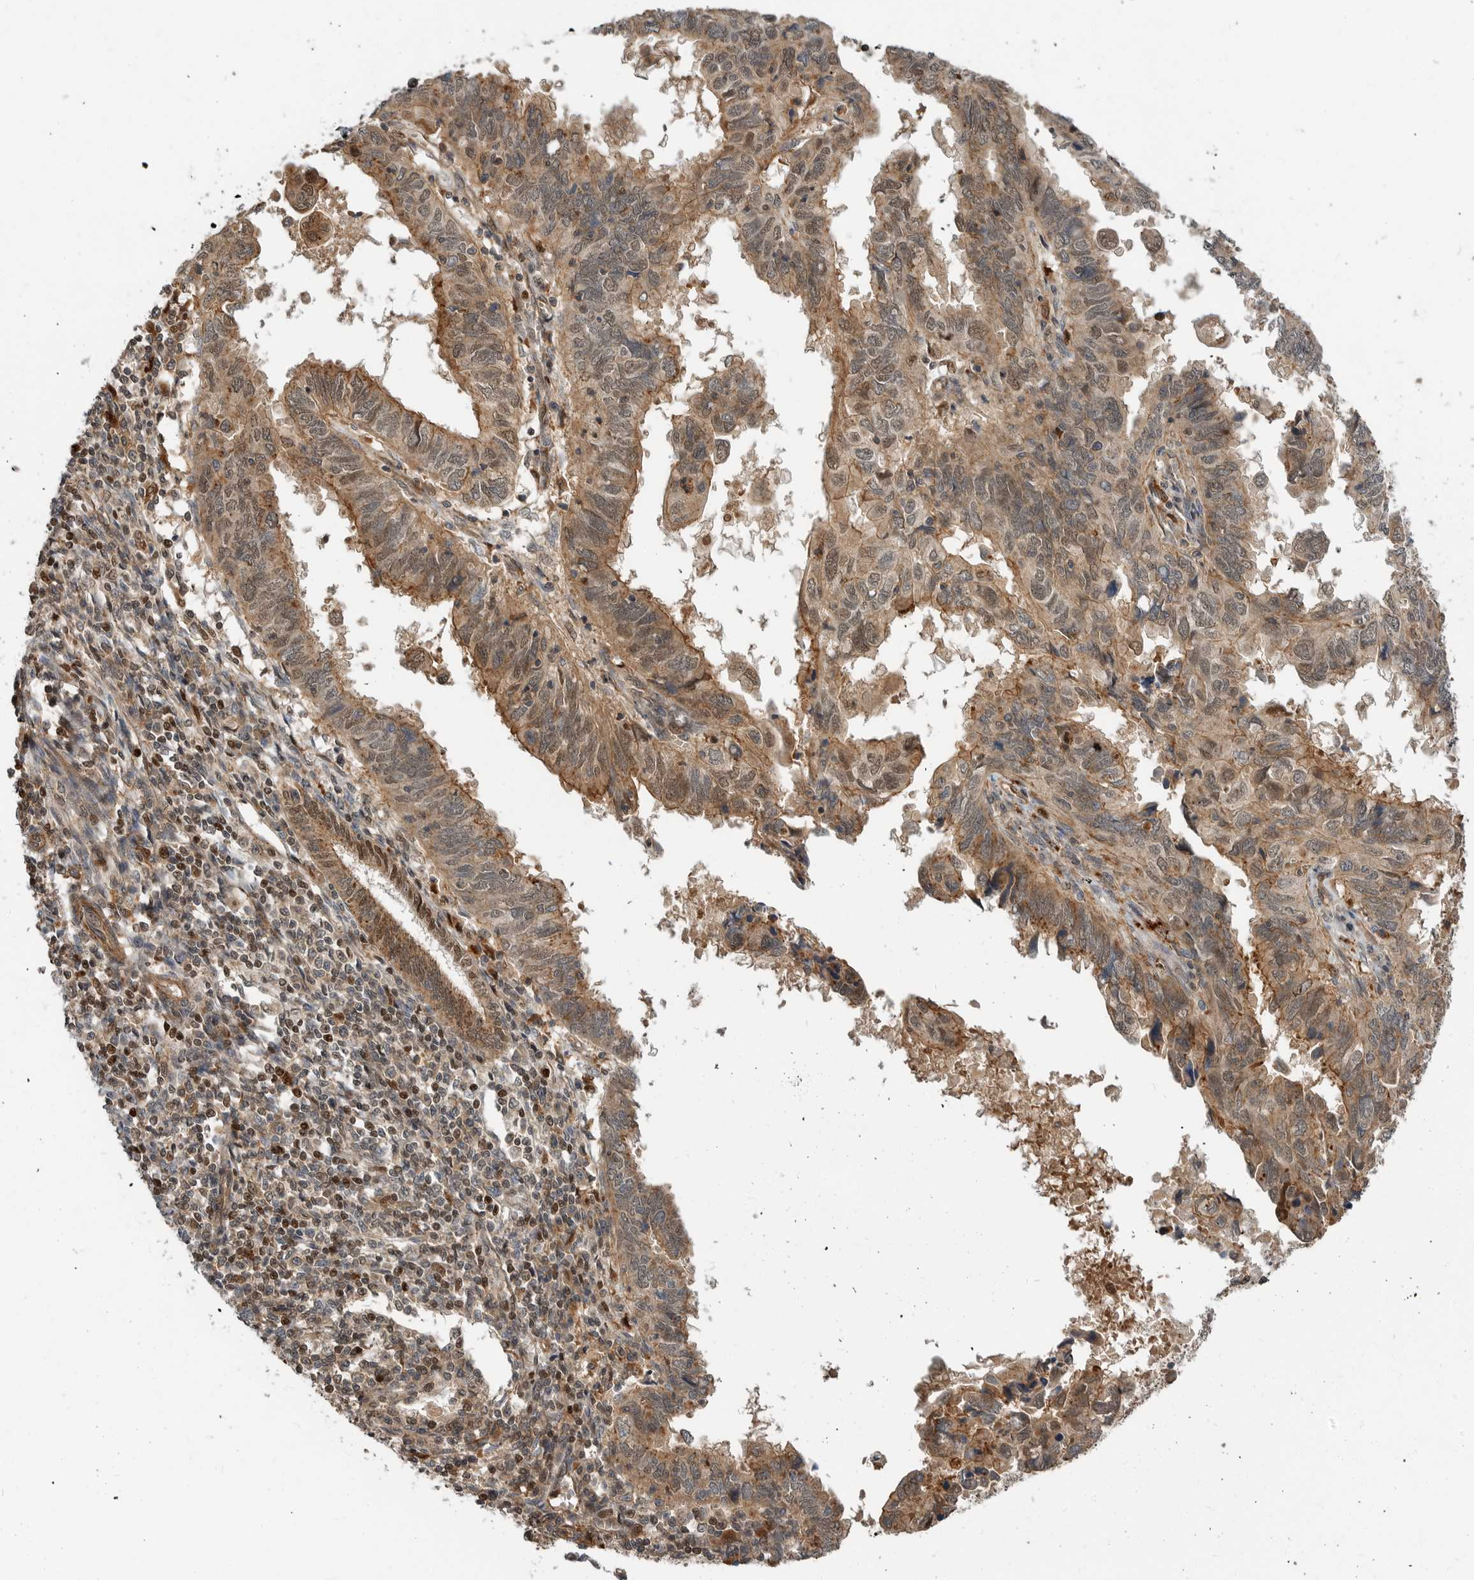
{"staining": {"intensity": "moderate", "quantity": ">75%", "location": "cytoplasmic/membranous,nuclear"}, "tissue": "endometrial cancer", "cell_type": "Tumor cells", "image_type": "cancer", "snomed": [{"axis": "morphology", "description": "Adenocarcinoma, NOS"}, {"axis": "topography", "description": "Uterus"}], "caption": "Immunohistochemical staining of human adenocarcinoma (endometrial) shows medium levels of moderate cytoplasmic/membranous and nuclear positivity in about >75% of tumor cells.", "gene": "STRAP", "patient": {"sex": "female", "age": 77}}